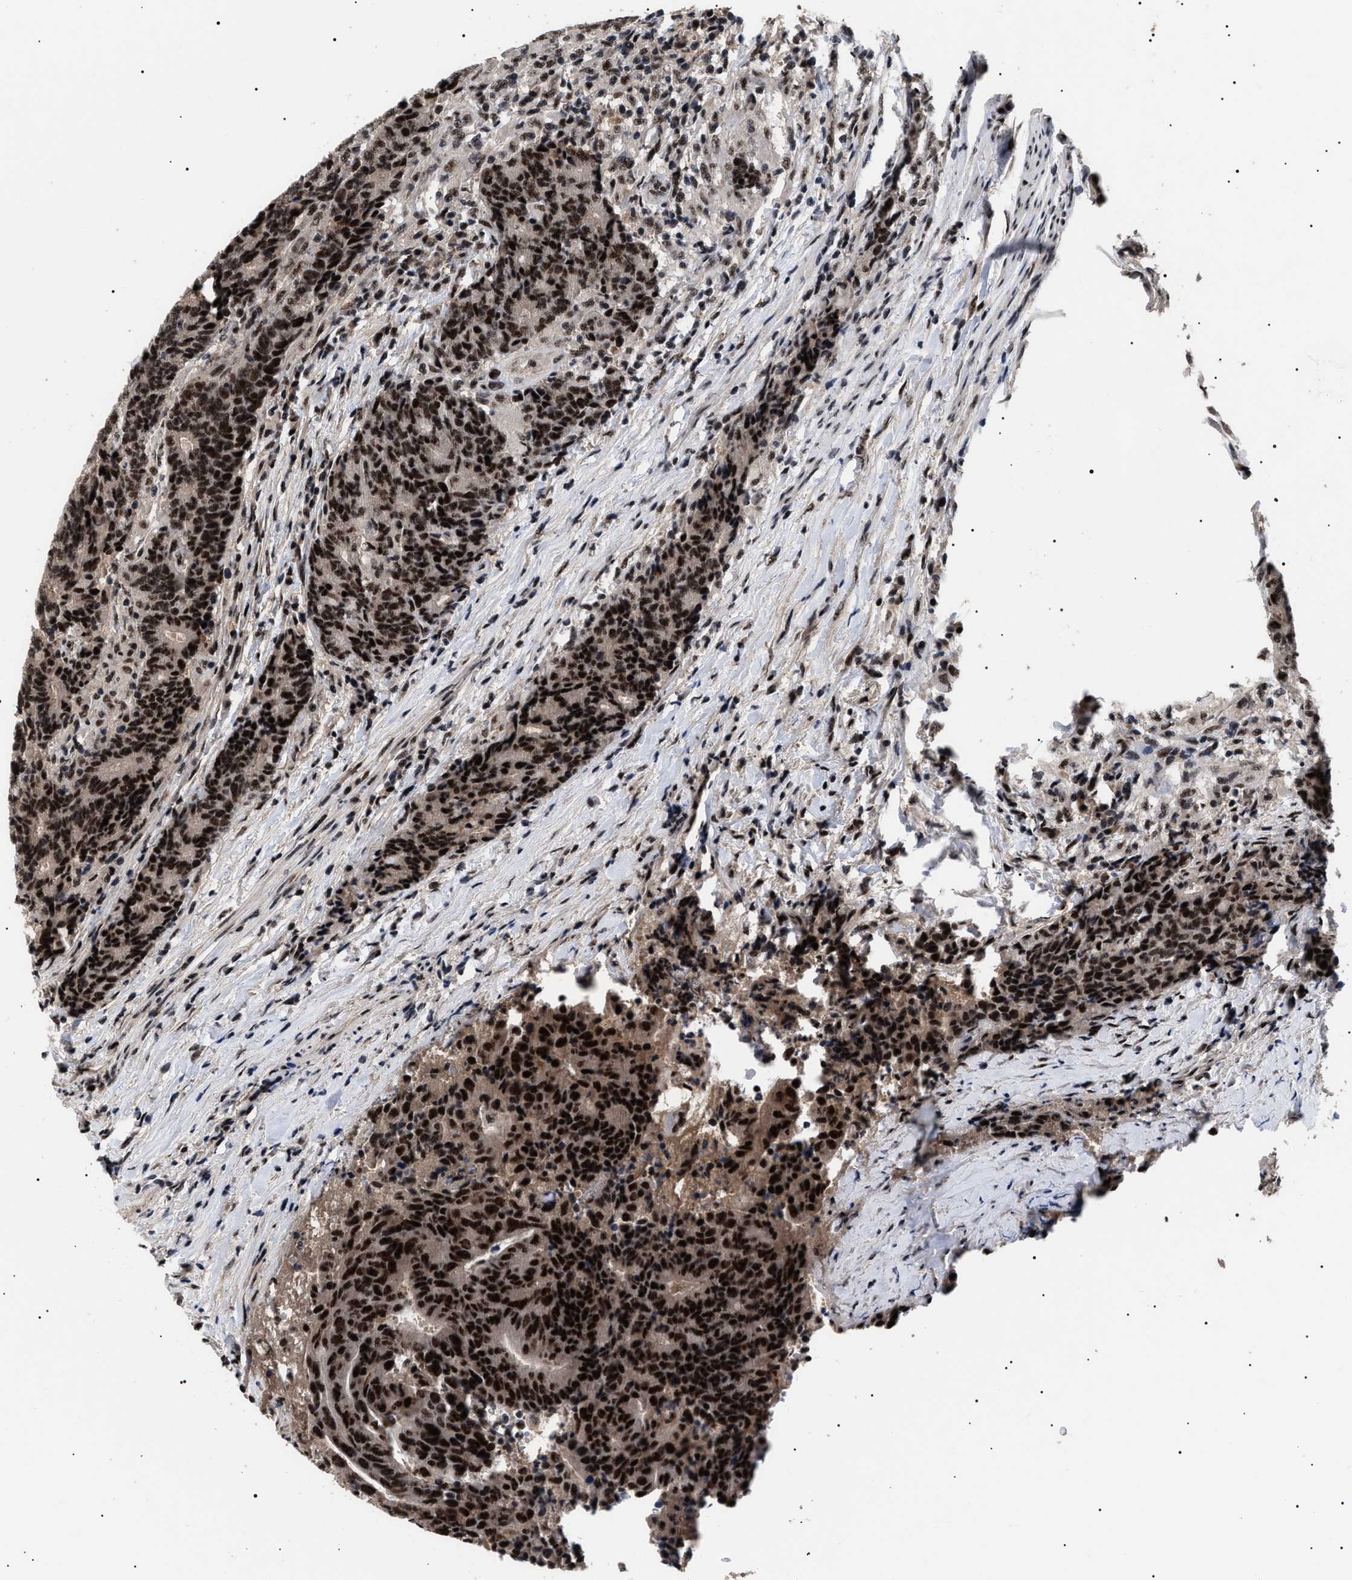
{"staining": {"intensity": "strong", "quantity": ">75%", "location": "nuclear"}, "tissue": "colorectal cancer", "cell_type": "Tumor cells", "image_type": "cancer", "snomed": [{"axis": "morphology", "description": "Normal tissue, NOS"}, {"axis": "morphology", "description": "Adenocarcinoma, NOS"}, {"axis": "topography", "description": "Colon"}], "caption": "Colorectal adenocarcinoma was stained to show a protein in brown. There is high levels of strong nuclear positivity in approximately >75% of tumor cells.", "gene": "CAAP1", "patient": {"sex": "female", "age": 75}}